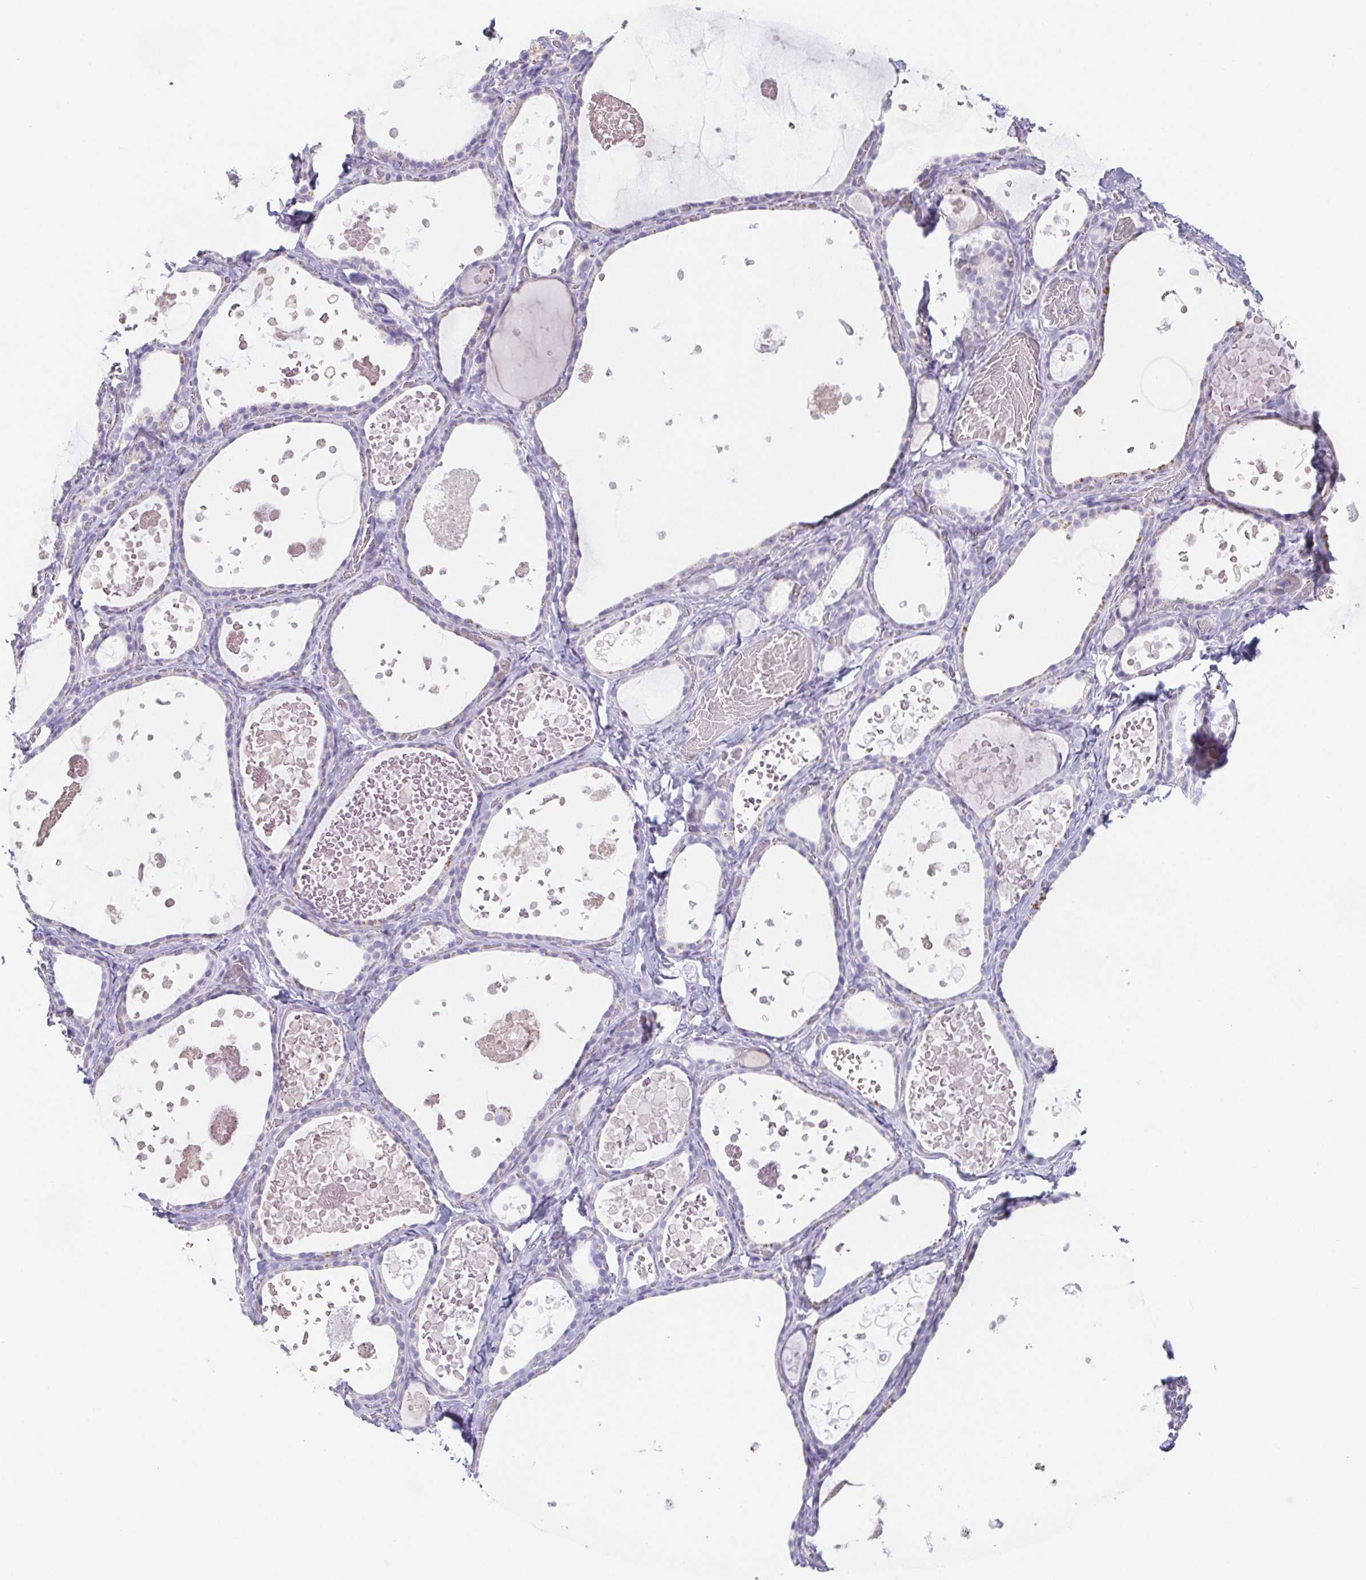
{"staining": {"intensity": "negative", "quantity": "none", "location": "none"}, "tissue": "thyroid gland", "cell_type": "Glandular cells", "image_type": "normal", "snomed": [{"axis": "morphology", "description": "Normal tissue, NOS"}, {"axis": "topography", "description": "Thyroid gland"}], "caption": "This is a micrograph of IHC staining of benign thyroid gland, which shows no positivity in glandular cells. (DAB immunohistochemistry (IHC), high magnification).", "gene": "HDGFL1", "patient": {"sex": "female", "age": 56}}